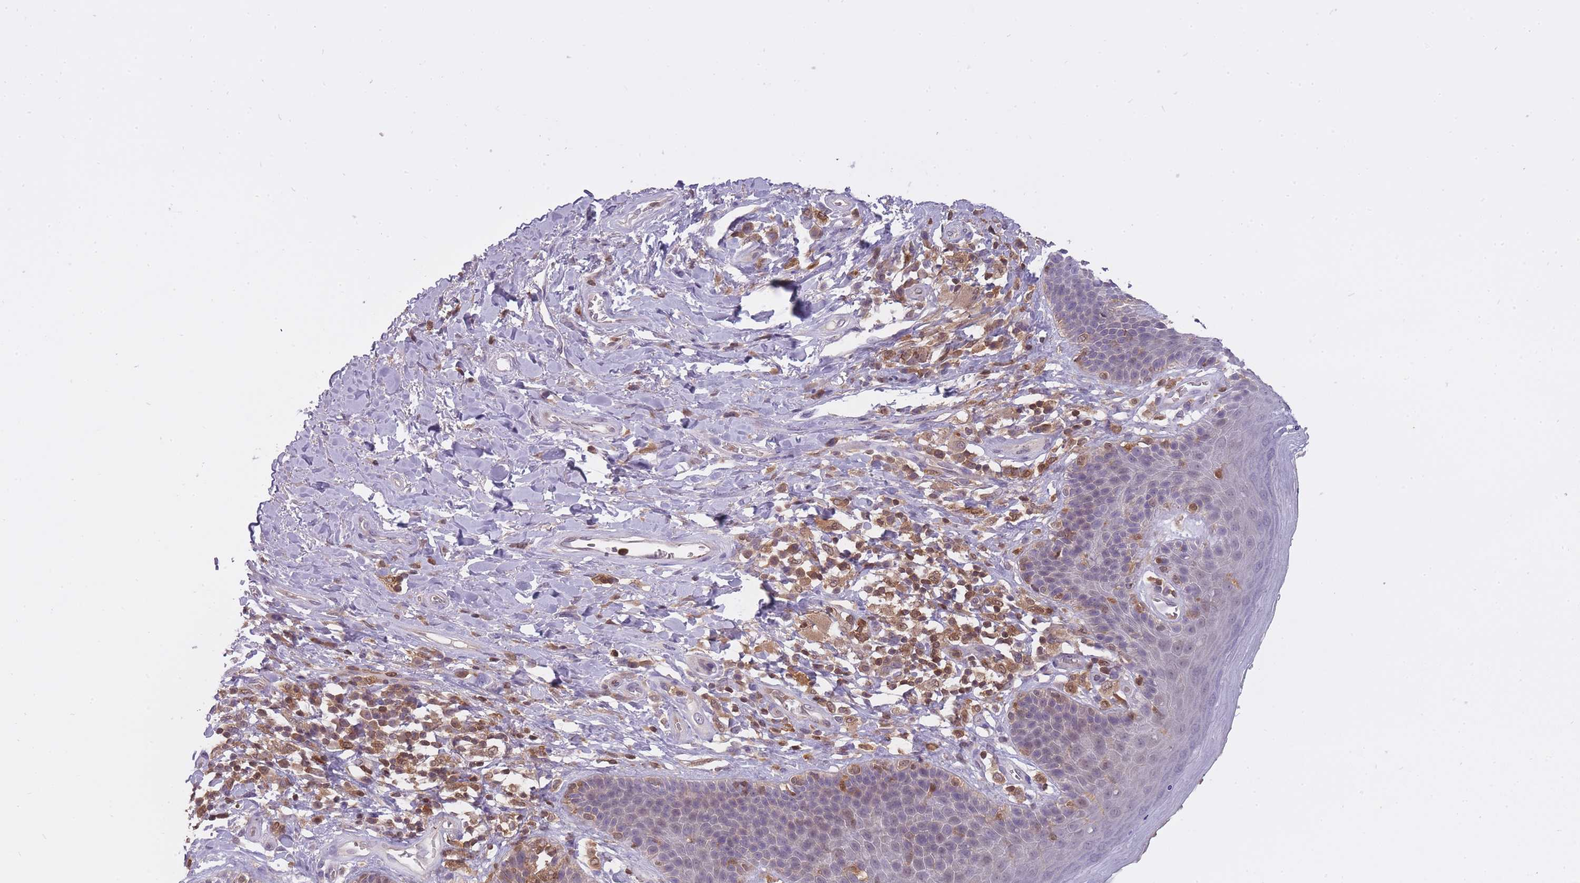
{"staining": {"intensity": "weak", "quantity": "<25%", "location": "nuclear"}, "tissue": "skin", "cell_type": "Epidermal cells", "image_type": "normal", "snomed": [{"axis": "morphology", "description": "Normal tissue, NOS"}, {"axis": "topography", "description": "Anal"}], "caption": "An immunohistochemistry histopathology image of unremarkable skin is shown. There is no staining in epidermal cells of skin.", "gene": "CXorf38", "patient": {"sex": "female", "age": 89}}